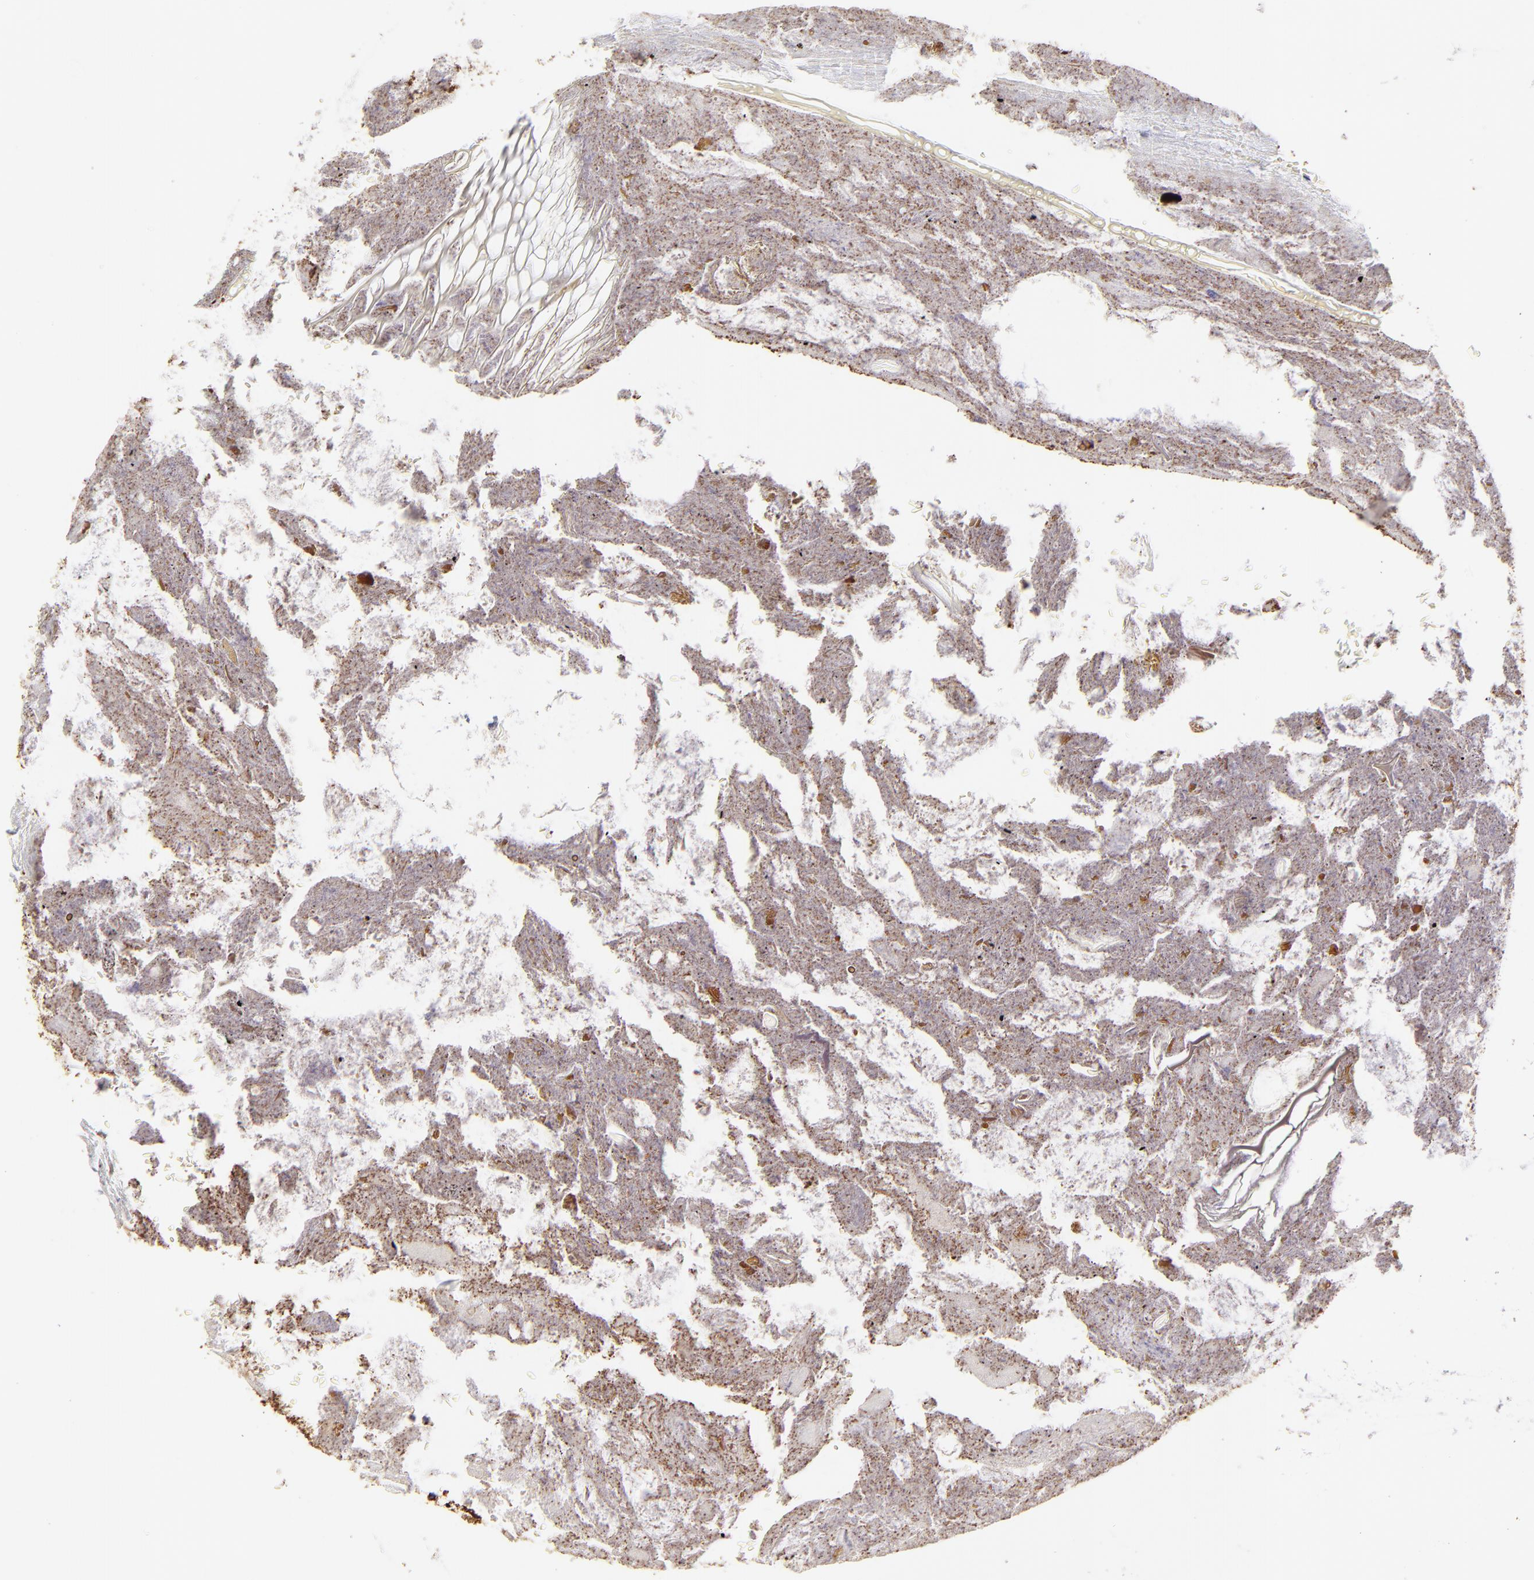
{"staining": {"intensity": "strong", "quantity": ">75%", "location": "cytoplasmic/membranous"}, "tissue": "appendix", "cell_type": "Glandular cells", "image_type": "normal", "snomed": [{"axis": "morphology", "description": "Normal tissue, NOS"}, {"axis": "topography", "description": "Appendix"}], "caption": "About >75% of glandular cells in normal human appendix demonstrate strong cytoplasmic/membranous protein positivity as visualized by brown immunohistochemical staining.", "gene": "ECH1", "patient": {"sex": "female", "age": 10}}